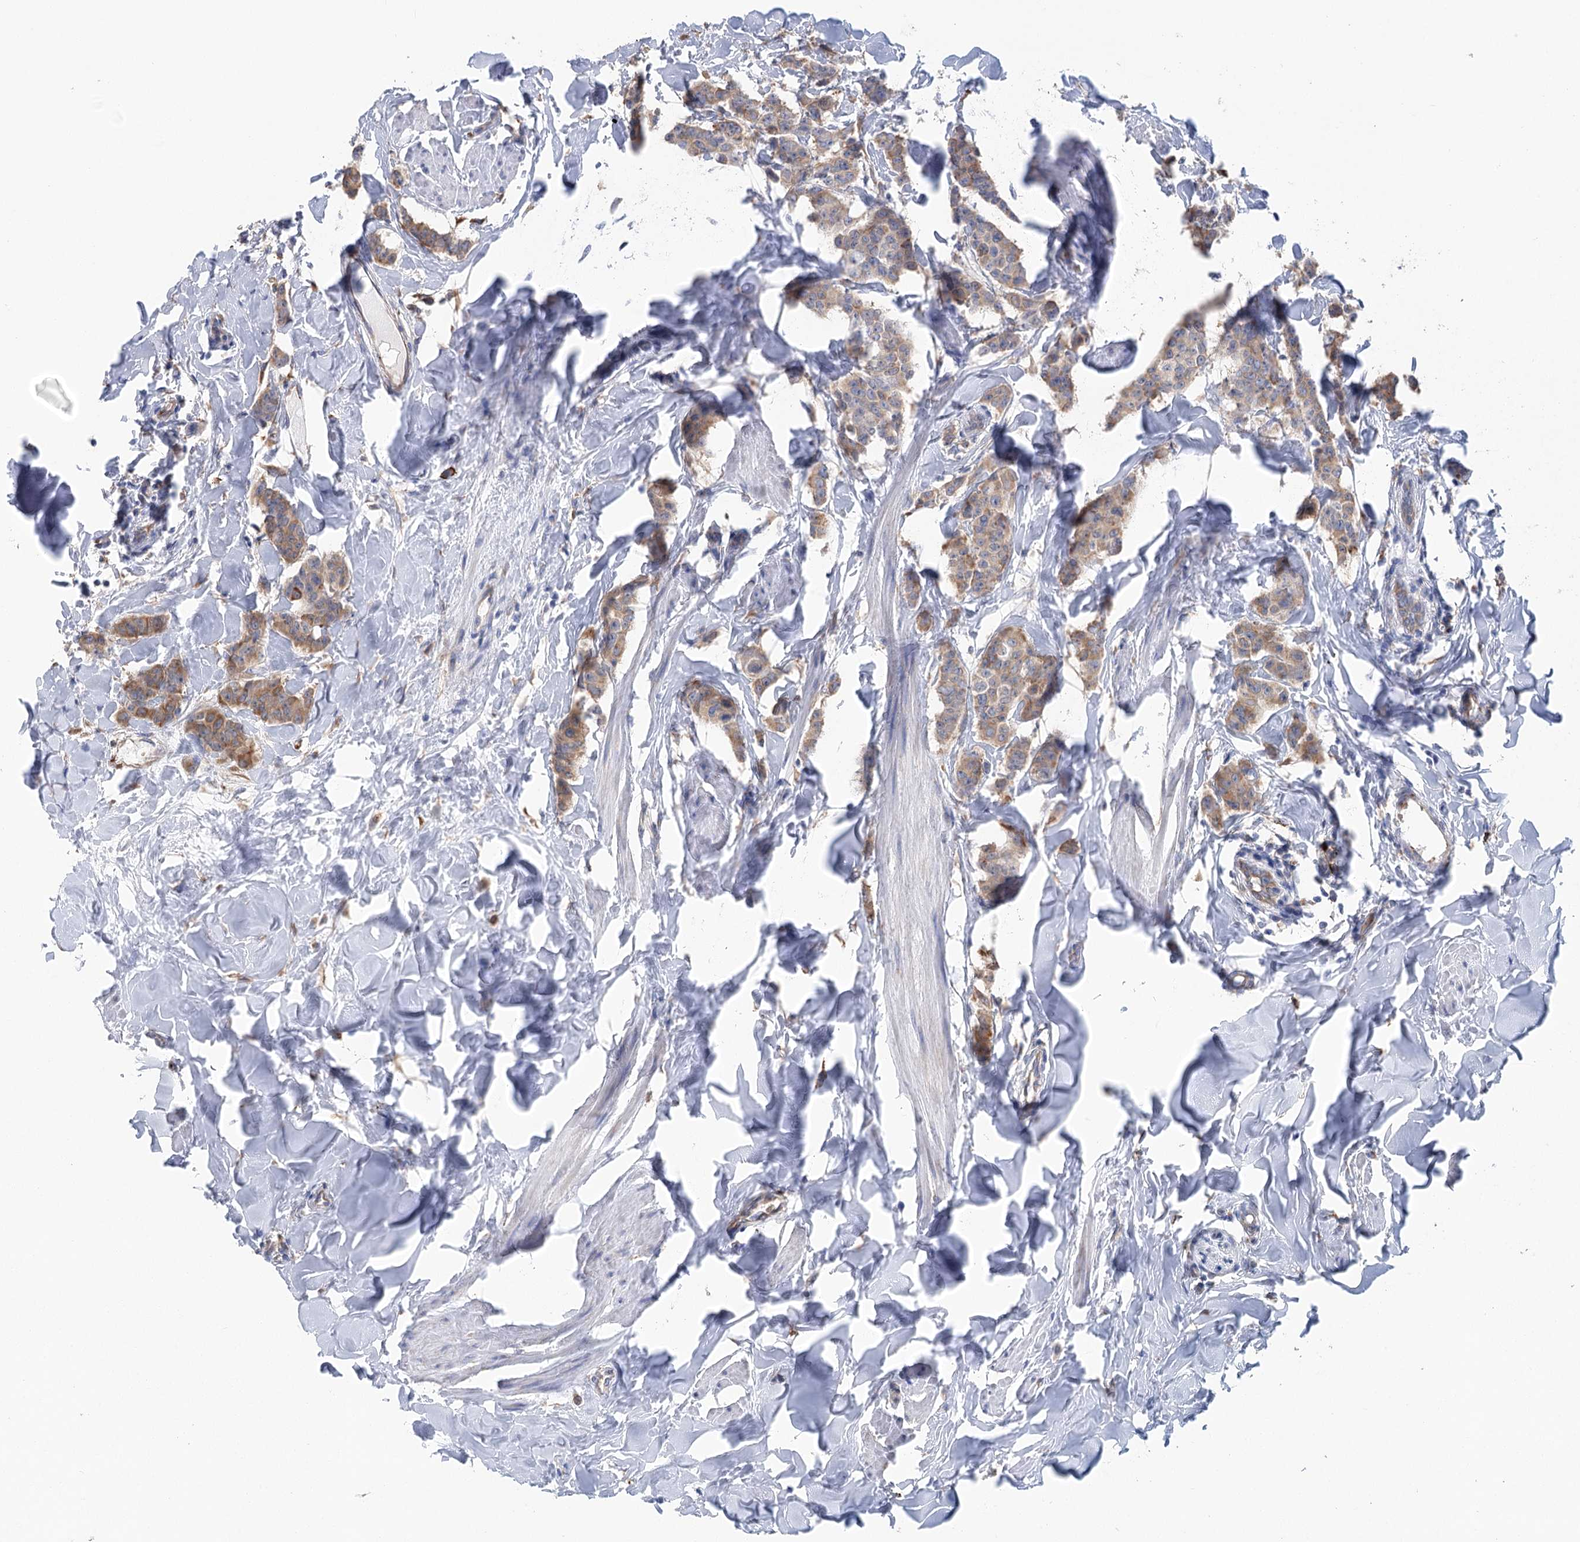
{"staining": {"intensity": "moderate", "quantity": ">75%", "location": "cytoplasmic/membranous"}, "tissue": "breast cancer", "cell_type": "Tumor cells", "image_type": "cancer", "snomed": [{"axis": "morphology", "description": "Duct carcinoma"}, {"axis": "topography", "description": "Breast"}], "caption": "Breast intraductal carcinoma stained with IHC displays moderate cytoplasmic/membranous staining in about >75% of tumor cells.", "gene": "METTL24", "patient": {"sex": "female", "age": 40}}